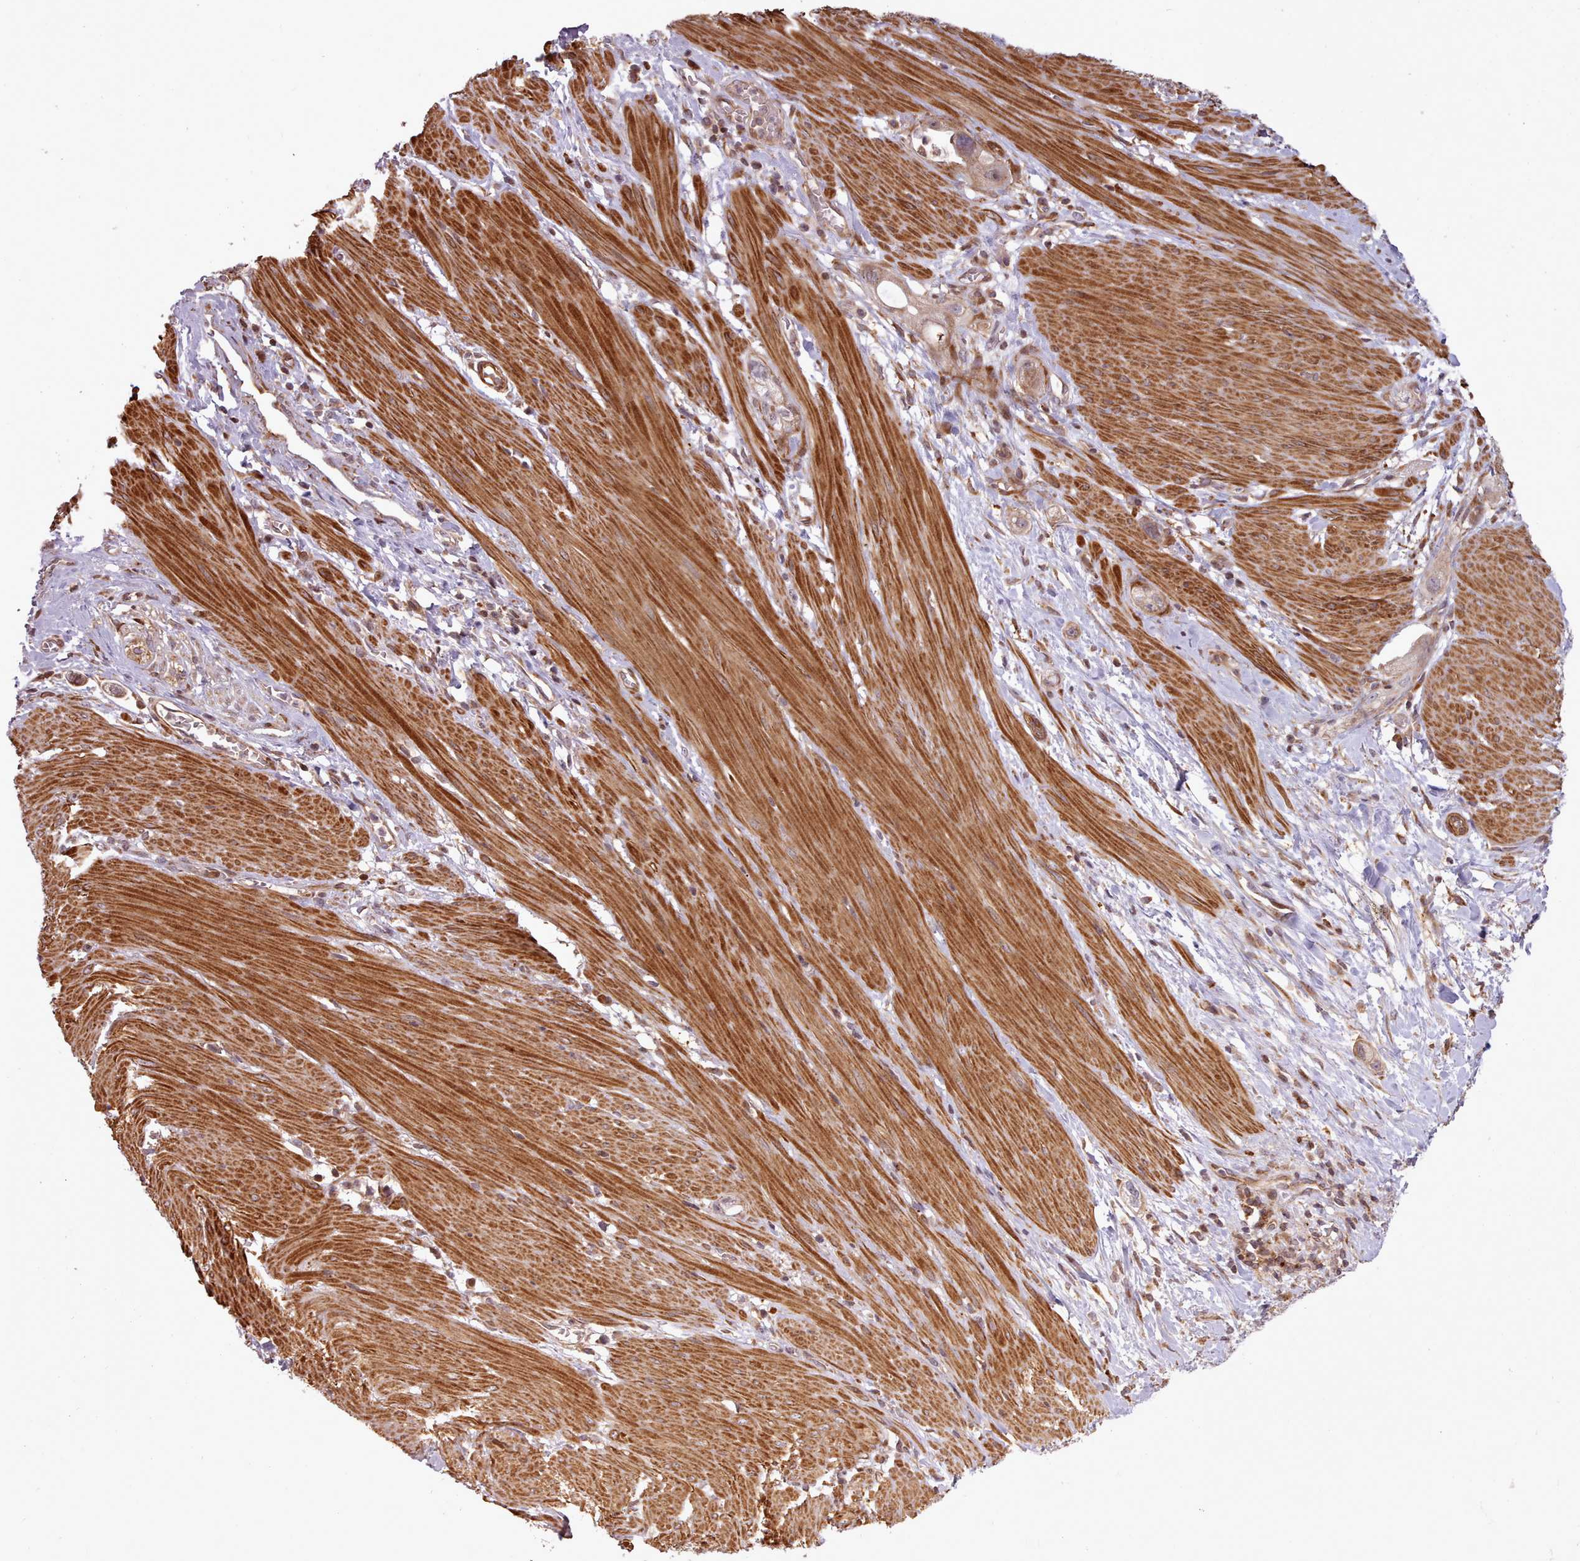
{"staining": {"intensity": "moderate", "quantity": ">75%", "location": "cytoplasmic/membranous"}, "tissue": "stomach cancer", "cell_type": "Tumor cells", "image_type": "cancer", "snomed": [{"axis": "morphology", "description": "Adenocarcinoma, NOS"}, {"axis": "topography", "description": "Stomach"}, {"axis": "topography", "description": "Stomach, lower"}], "caption": "This histopathology image reveals immunohistochemistry staining of human adenocarcinoma (stomach), with medium moderate cytoplasmic/membranous staining in about >75% of tumor cells.", "gene": "NLRP7", "patient": {"sex": "female", "age": 48}}